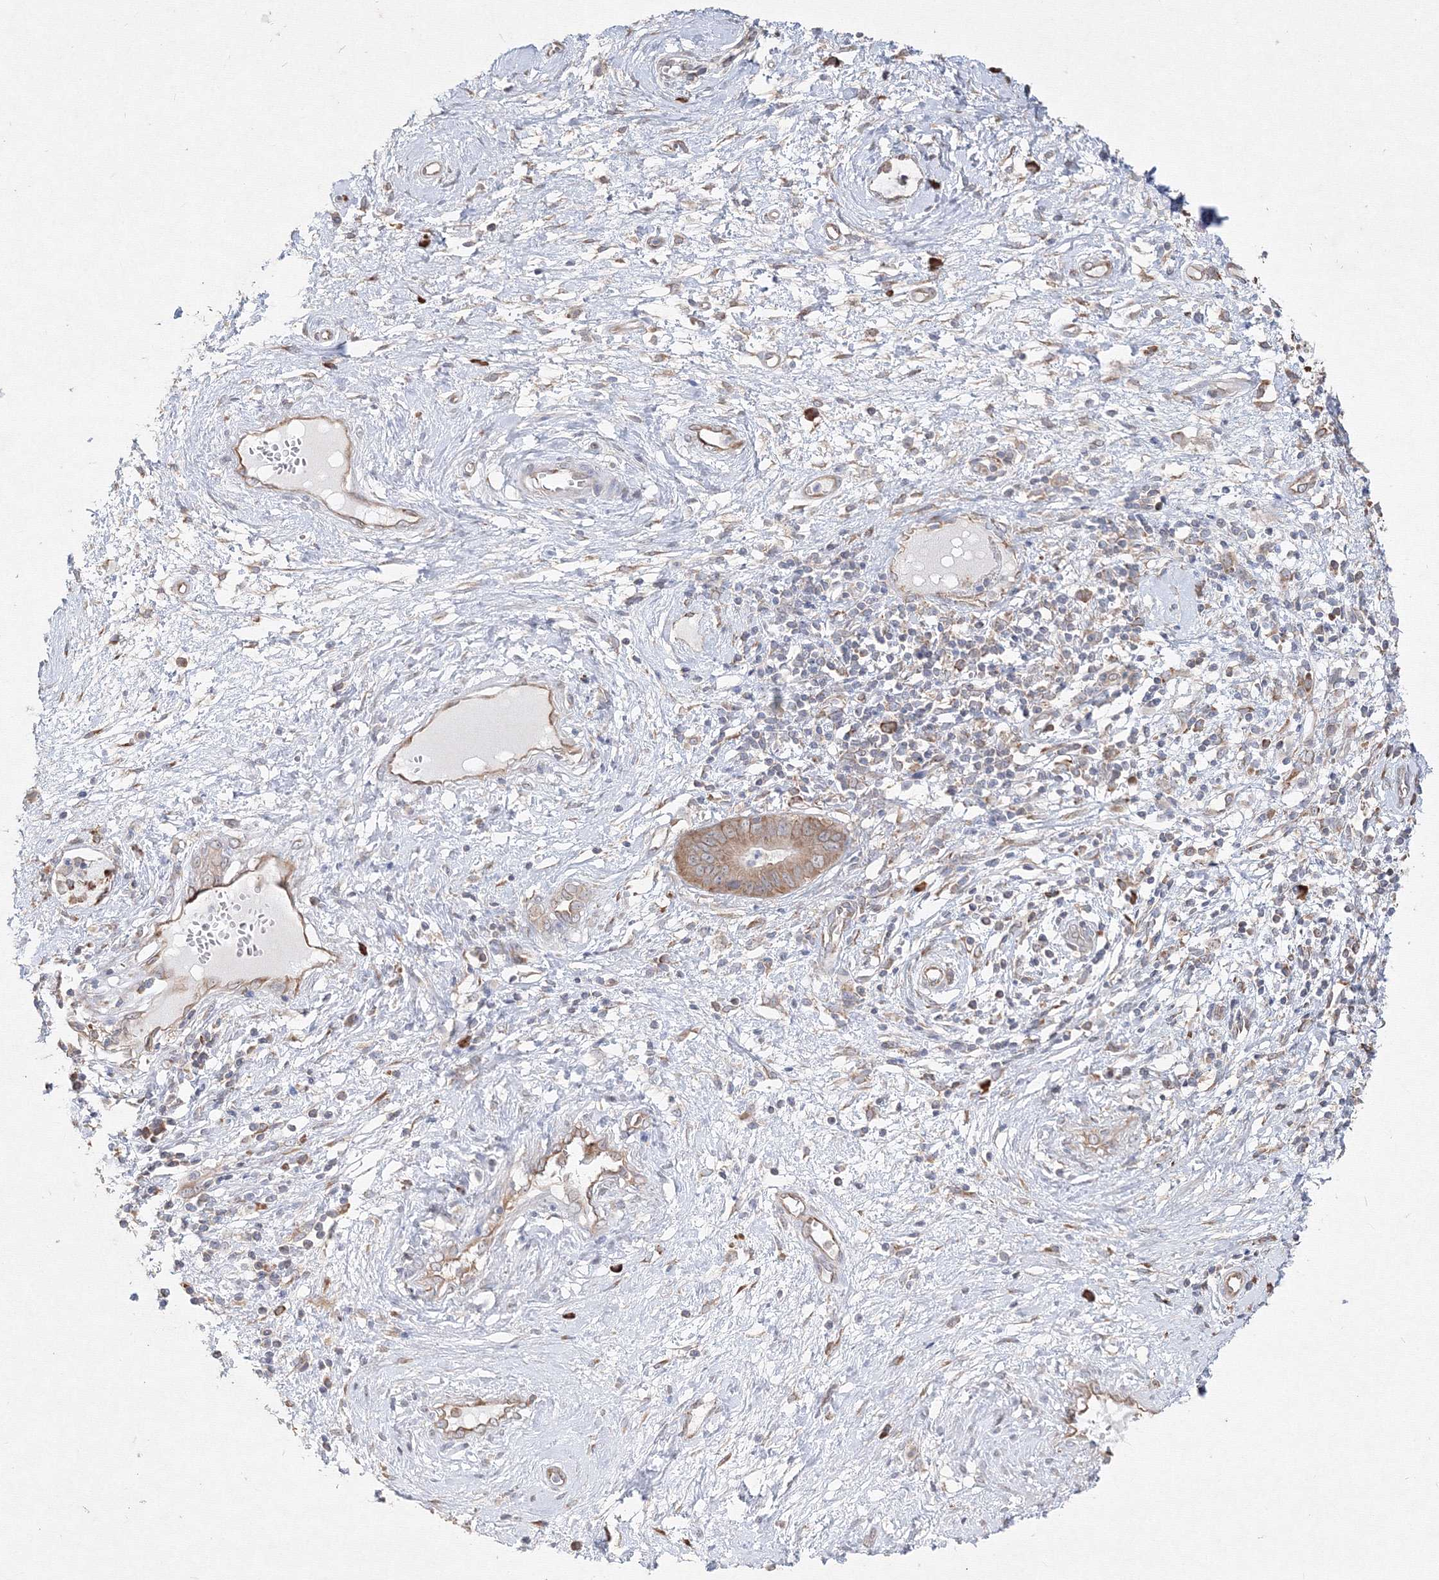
{"staining": {"intensity": "moderate", "quantity": "25%-75%", "location": "cytoplasmic/membranous"}, "tissue": "cervical cancer", "cell_type": "Tumor cells", "image_type": "cancer", "snomed": [{"axis": "morphology", "description": "Adenocarcinoma, NOS"}, {"axis": "topography", "description": "Cervix"}], "caption": "High-power microscopy captured an immunohistochemistry image of adenocarcinoma (cervical), revealing moderate cytoplasmic/membranous positivity in about 25%-75% of tumor cells.", "gene": "FBXL8", "patient": {"sex": "female", "age": 44}}